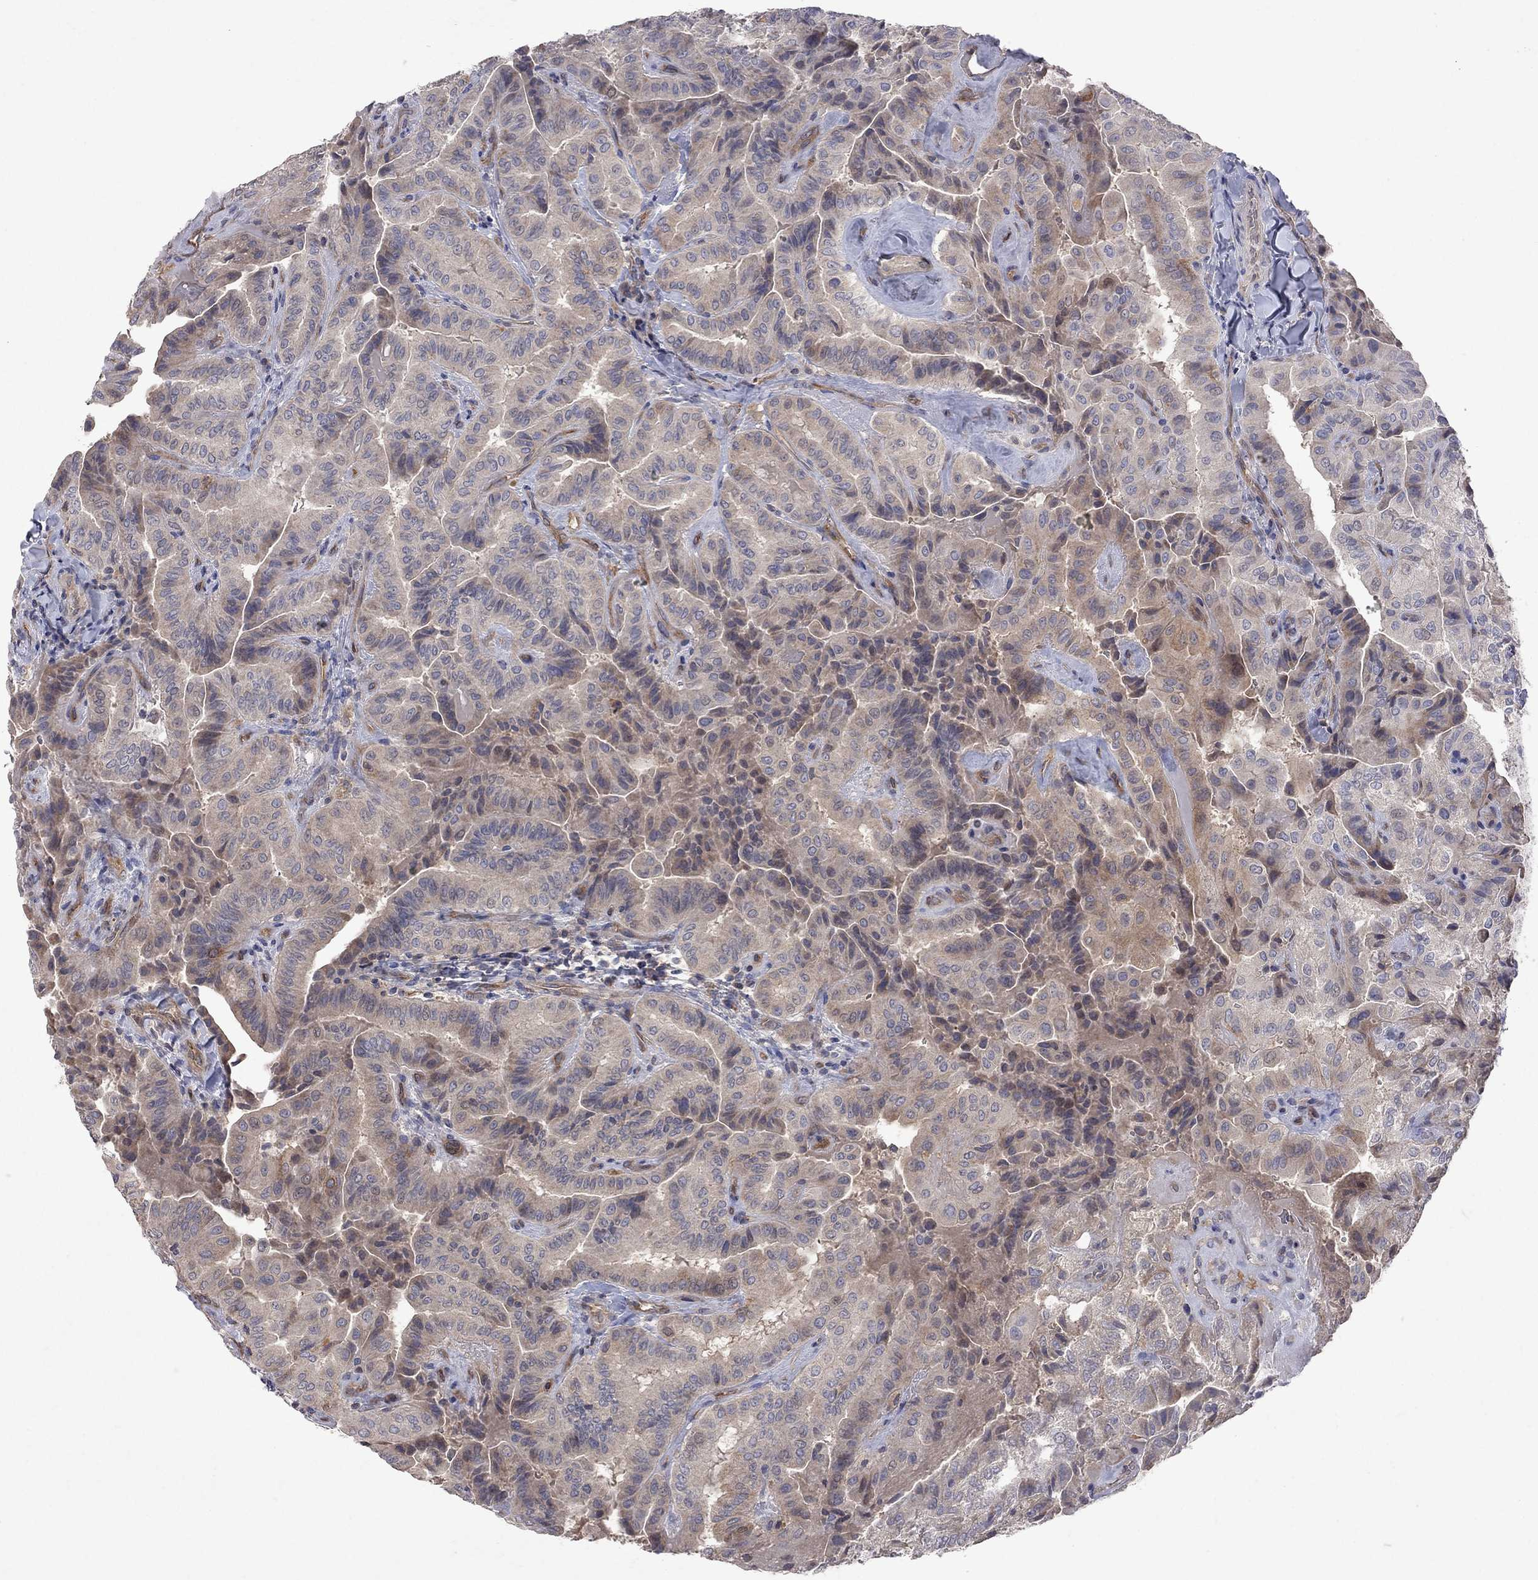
{"staining": {"intensity": "weak", "quantity": "<25%", "location": "cytoplasmic/membranous"}, "tissue": "thyroid cancer", "cell_type": "Tumor cells", "image_type": "cancer", "snomed": [{"axis": "morphology", "description": "Papillary adenocarcinoma, NOS"}, {"axis": "topography", "description": "Thyroid gland"}], "caption": "Tumor cells show no significant expression in papillary adenocarcinoma (thyroid).", "gene": "ABI3", "patient": {"sex": "female", "age": 68}}